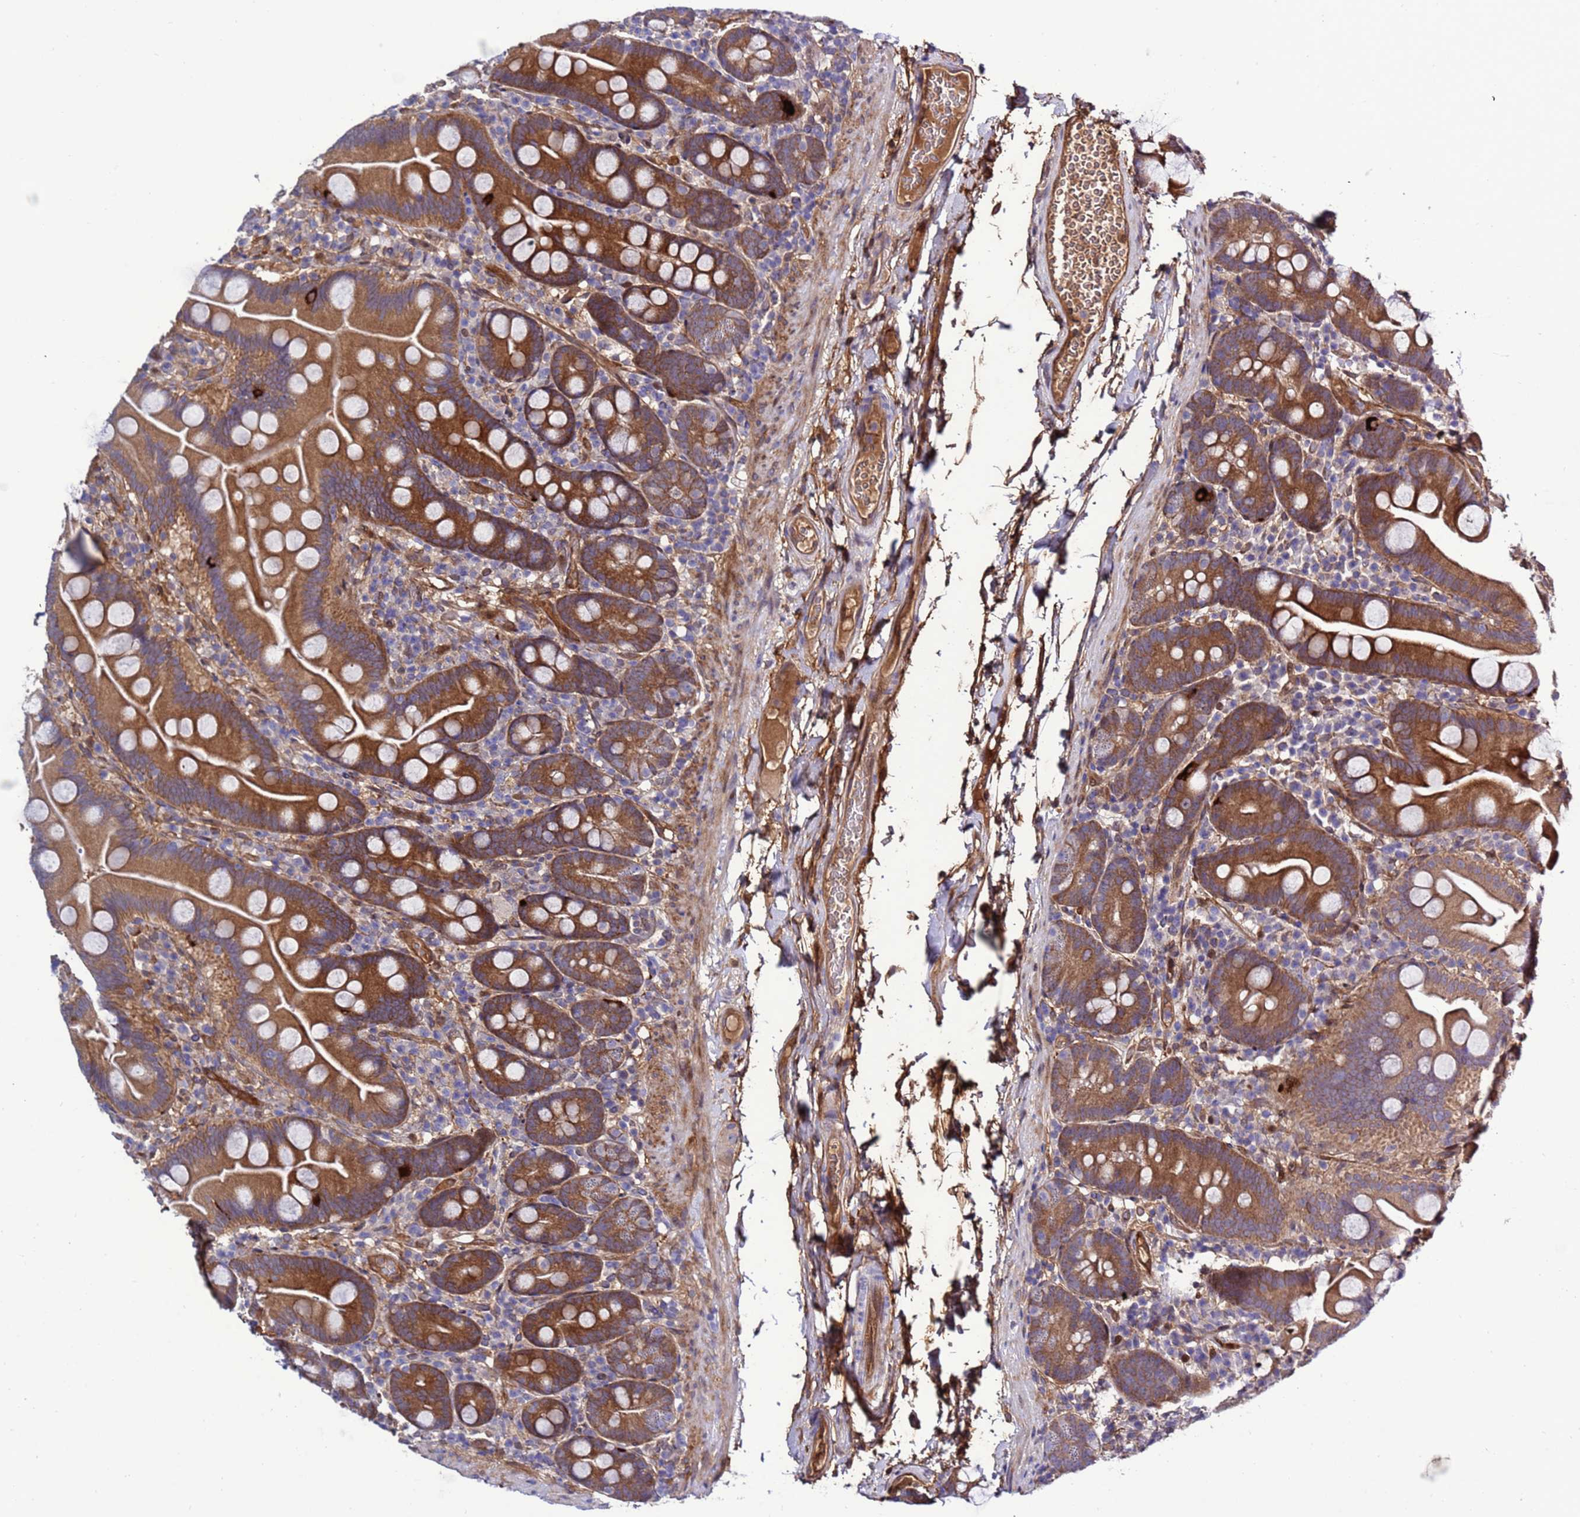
{"staining": {"intensity": "strong", "quantity": ">75%", "location": "cytoplasmic/membranous"}, "tissue": "small intestine", "cell_type": "Glandular cells", "image_type": "normal", "snomed": [{"axis": "morphology", "description": "Normal tissue, NOS"}, {"axis": "topography", "description": "Small intestine"}], "caption": "High-power microscopy captured an immunohistochemistry histopathology image of unremarkable small intestine, revealing strong cytoplasmic/membranous expression in about >75% of glandular cells. (Stains: DAB in brown, nuclei in blue, Microscopy: brightfield microscopy at high magnification).", "gene": "FOXRED1", "patient": {"sex": "female", "age": 68}}